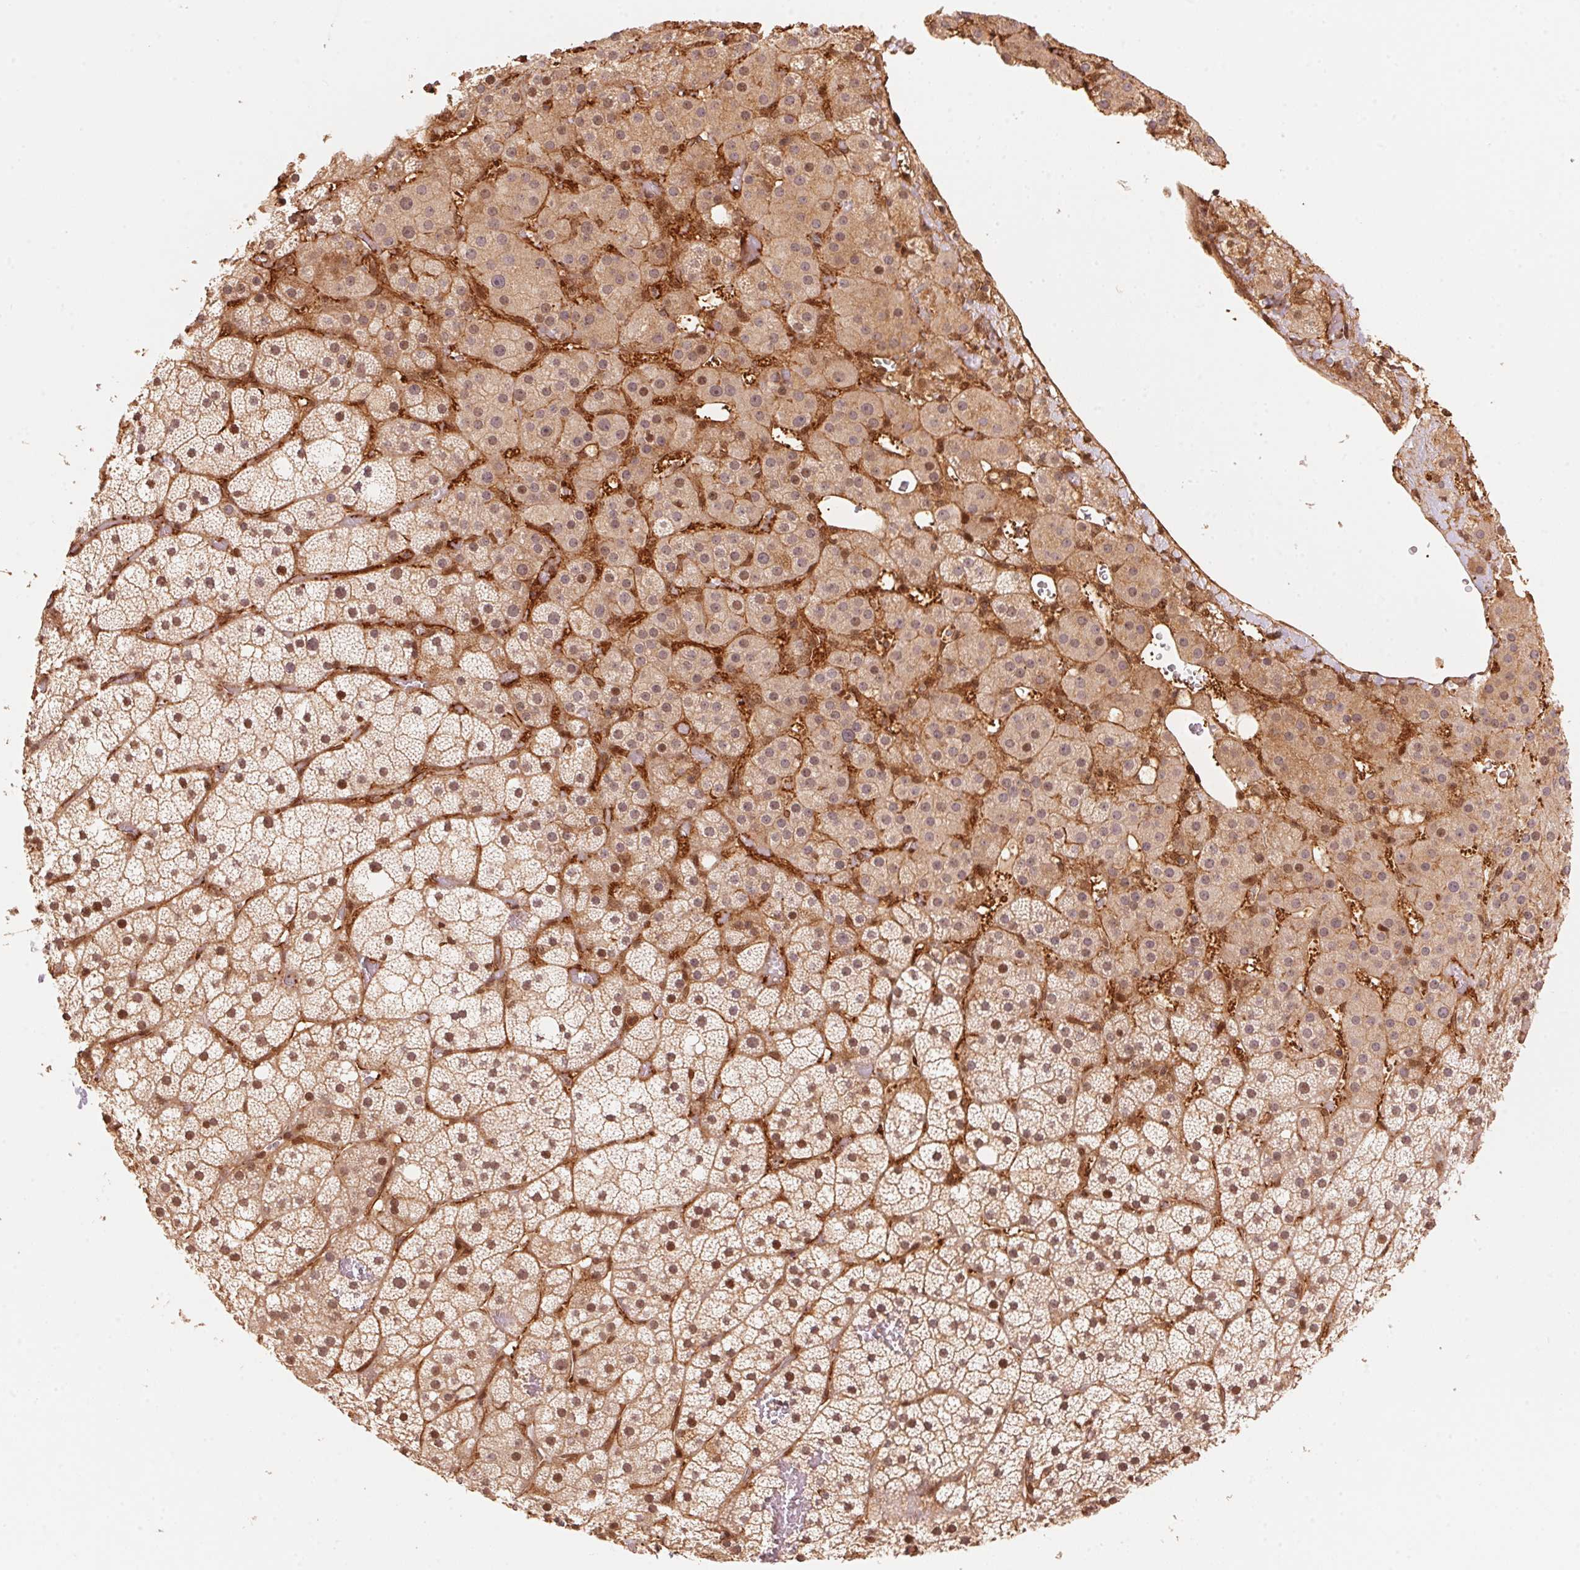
{"staining": {"intensity": "strong", "quantity": "25%-75%", "location": "cytoplasmic/membranous,nuclear"}, "tissue": "adrenal gland", "cell_type": "Glandular cells", "image_type": "normal", "snomed": [{"axis": "morphology", "description": "Normal tissue, NOS"}, {"axis": "topography", "description": "Adrenal gland"}], "caption": "A high amount of strong cytoplasmic/membranous,nuclear expression is seen in approximately 25%-75% of glandular cells in unremarkable adrenal gland. Nuclei are stained in blue.", "gene": "TNIP2", "patient": {"sex": "male", "age": 53}}